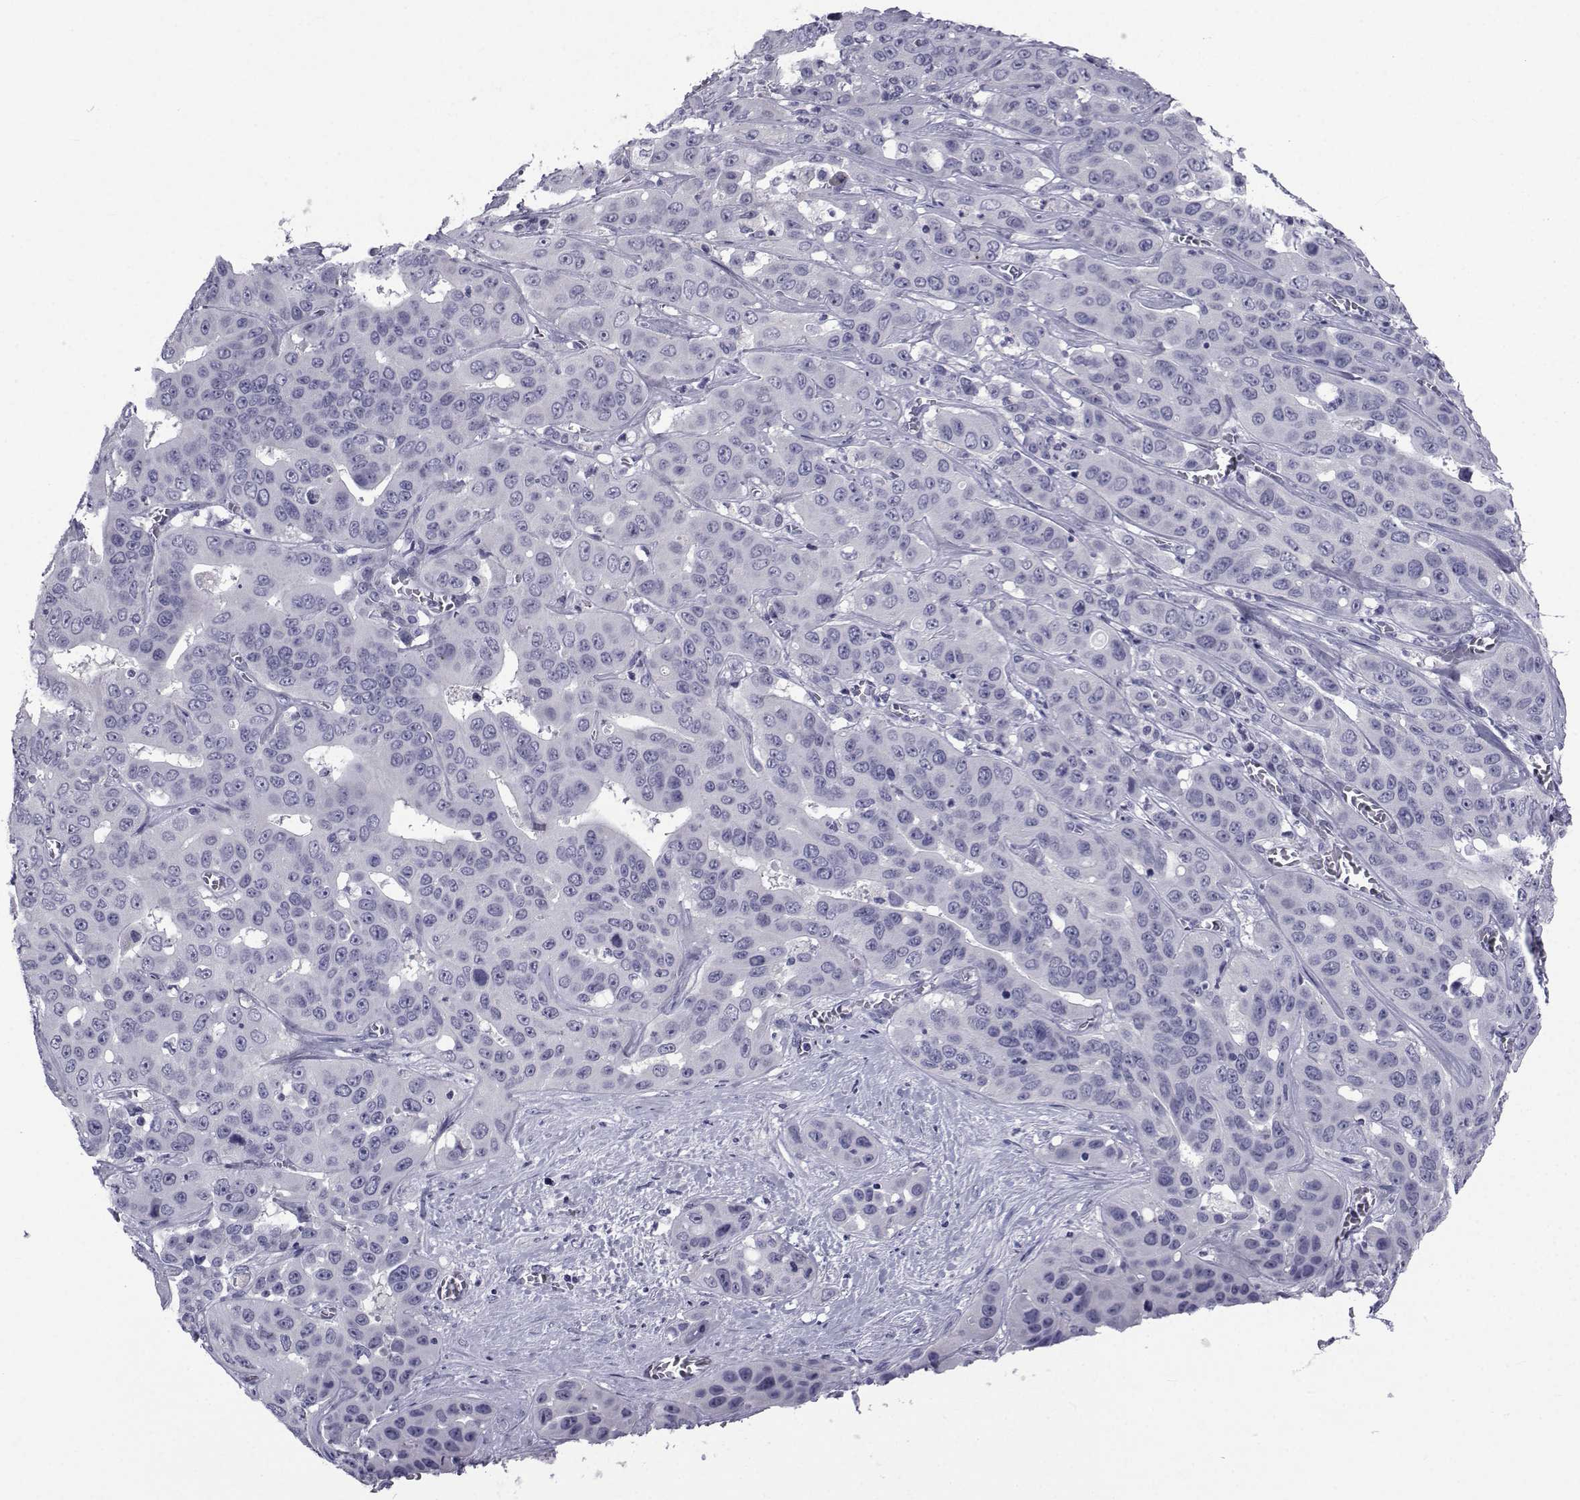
{"staining": {"intensity": "negative", "quantity": "none", "location": "none"}, "tissue": "liver cancer", "cell_type": "Tumor cells", "image_type": "cancer", "snomed": [{"axis": "morphology", "description": "Cholangiocarcinoma"}, {"axis": "topography", "description": "Liver"}], "caption": "There is no significant positivity in tumor cells of liver cancer (cholangiocarcinoma).", "gene": "PDE6H", "patient": {"sex": "female", "age": 52}}